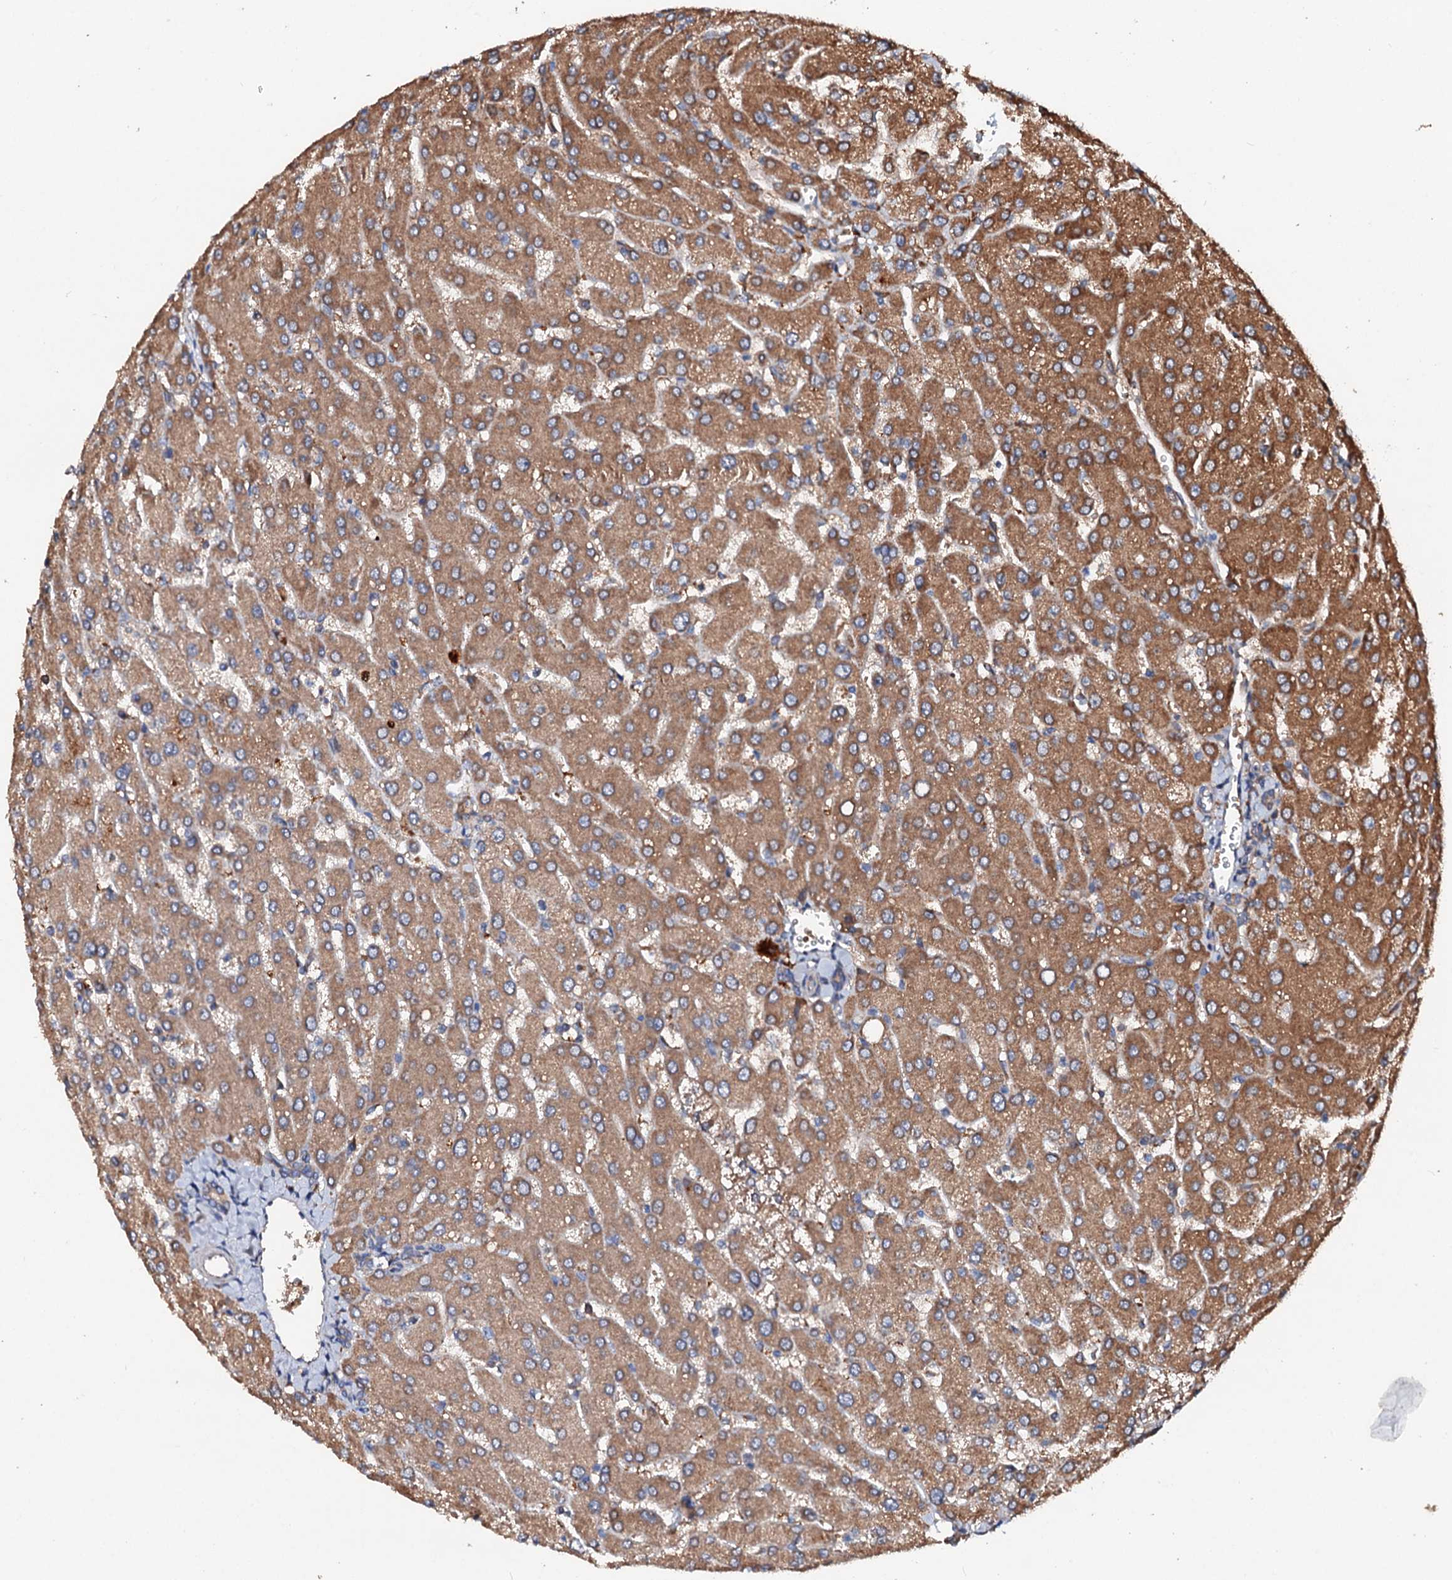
{"staining": {"intensity": "weak", "quantity": ">75%", "location": "cytoplasmic/membranous"}, "tissue": "liver", "cell_type": "Cholangiocytes", "image_type": "normal", "snomed": [{"axis": "morphology", "description": "Normal tissue, NOS"}, {"axis": "topography", "description": "Liver"}], "caption": "Immunohistochemical staining of unremarkable human liver reveals >75% levels of weak cytoplasmic/membranous protein positivity in approximately >75% of cholangiocytes.", "gene": "EXTL1", "patient": {"sex": "male", "age": 55}}